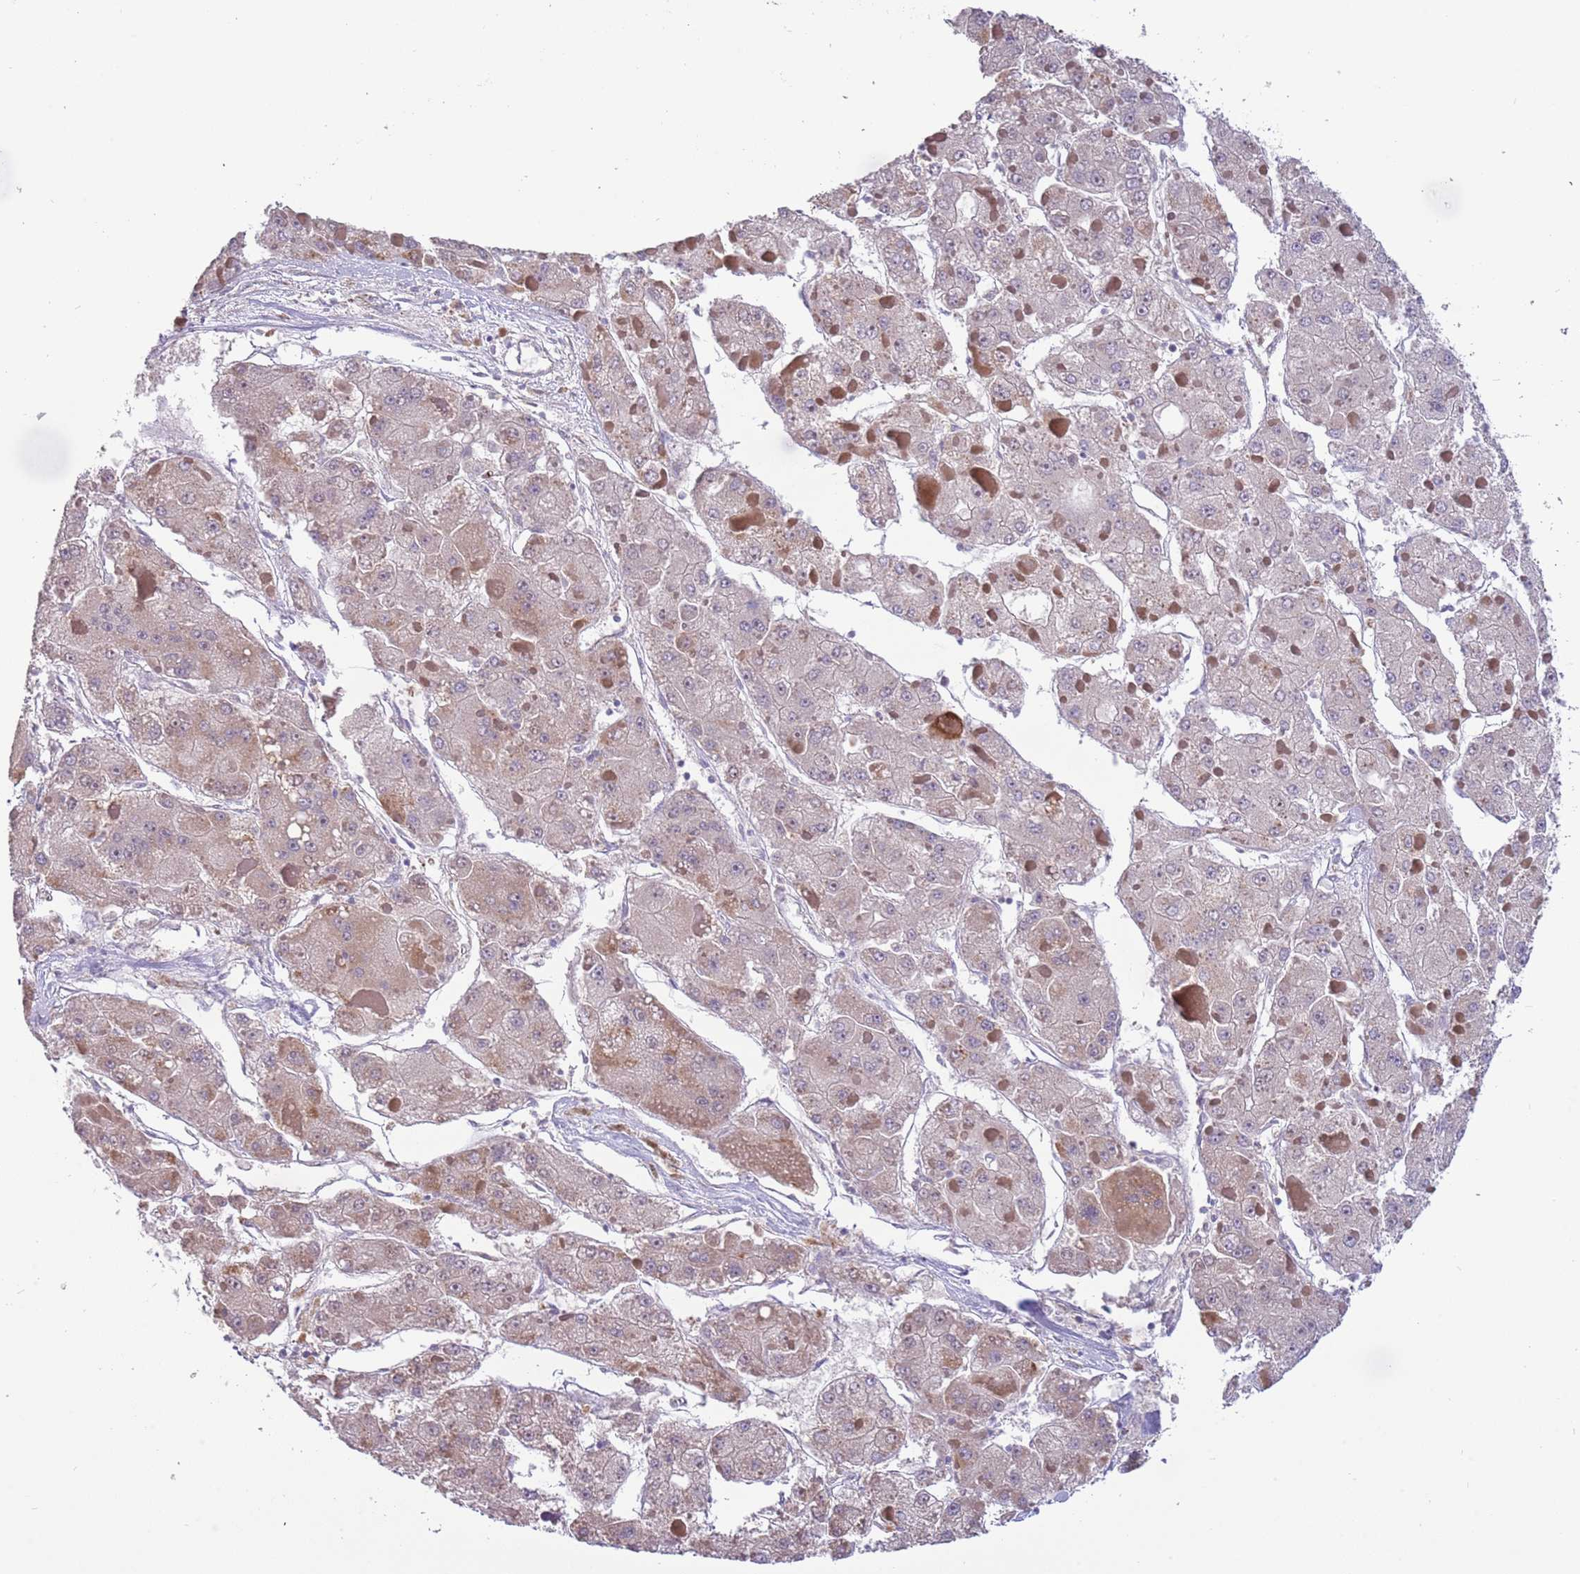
{"staining": {"intensity": "moderate", "quantity": "25%-75%", "location": "cytoplasmic/membranous"}, "tissue": "liver cancer", "cell_type": "Tumor cells", "image_type": "cancer", "snomed": [{"axis": "morphology", "description": "Carcinoma, Hepatocellular, NOS"}, {"axis": "topography", "description": "Liver"}], "caption": "Immunohistochemistry micrograph of neoplastic tissue: human liver hepatocellular carcinoma stained using immunohistochemistry shows medium levels of moderate protein expression localized specifically in the cytoplasmic/membranous of tumor cells, appearing as a cytoplasmic/membranous brown color.", "gene": "ITGB6", "patient": {"sex": "female", "age": 73}}